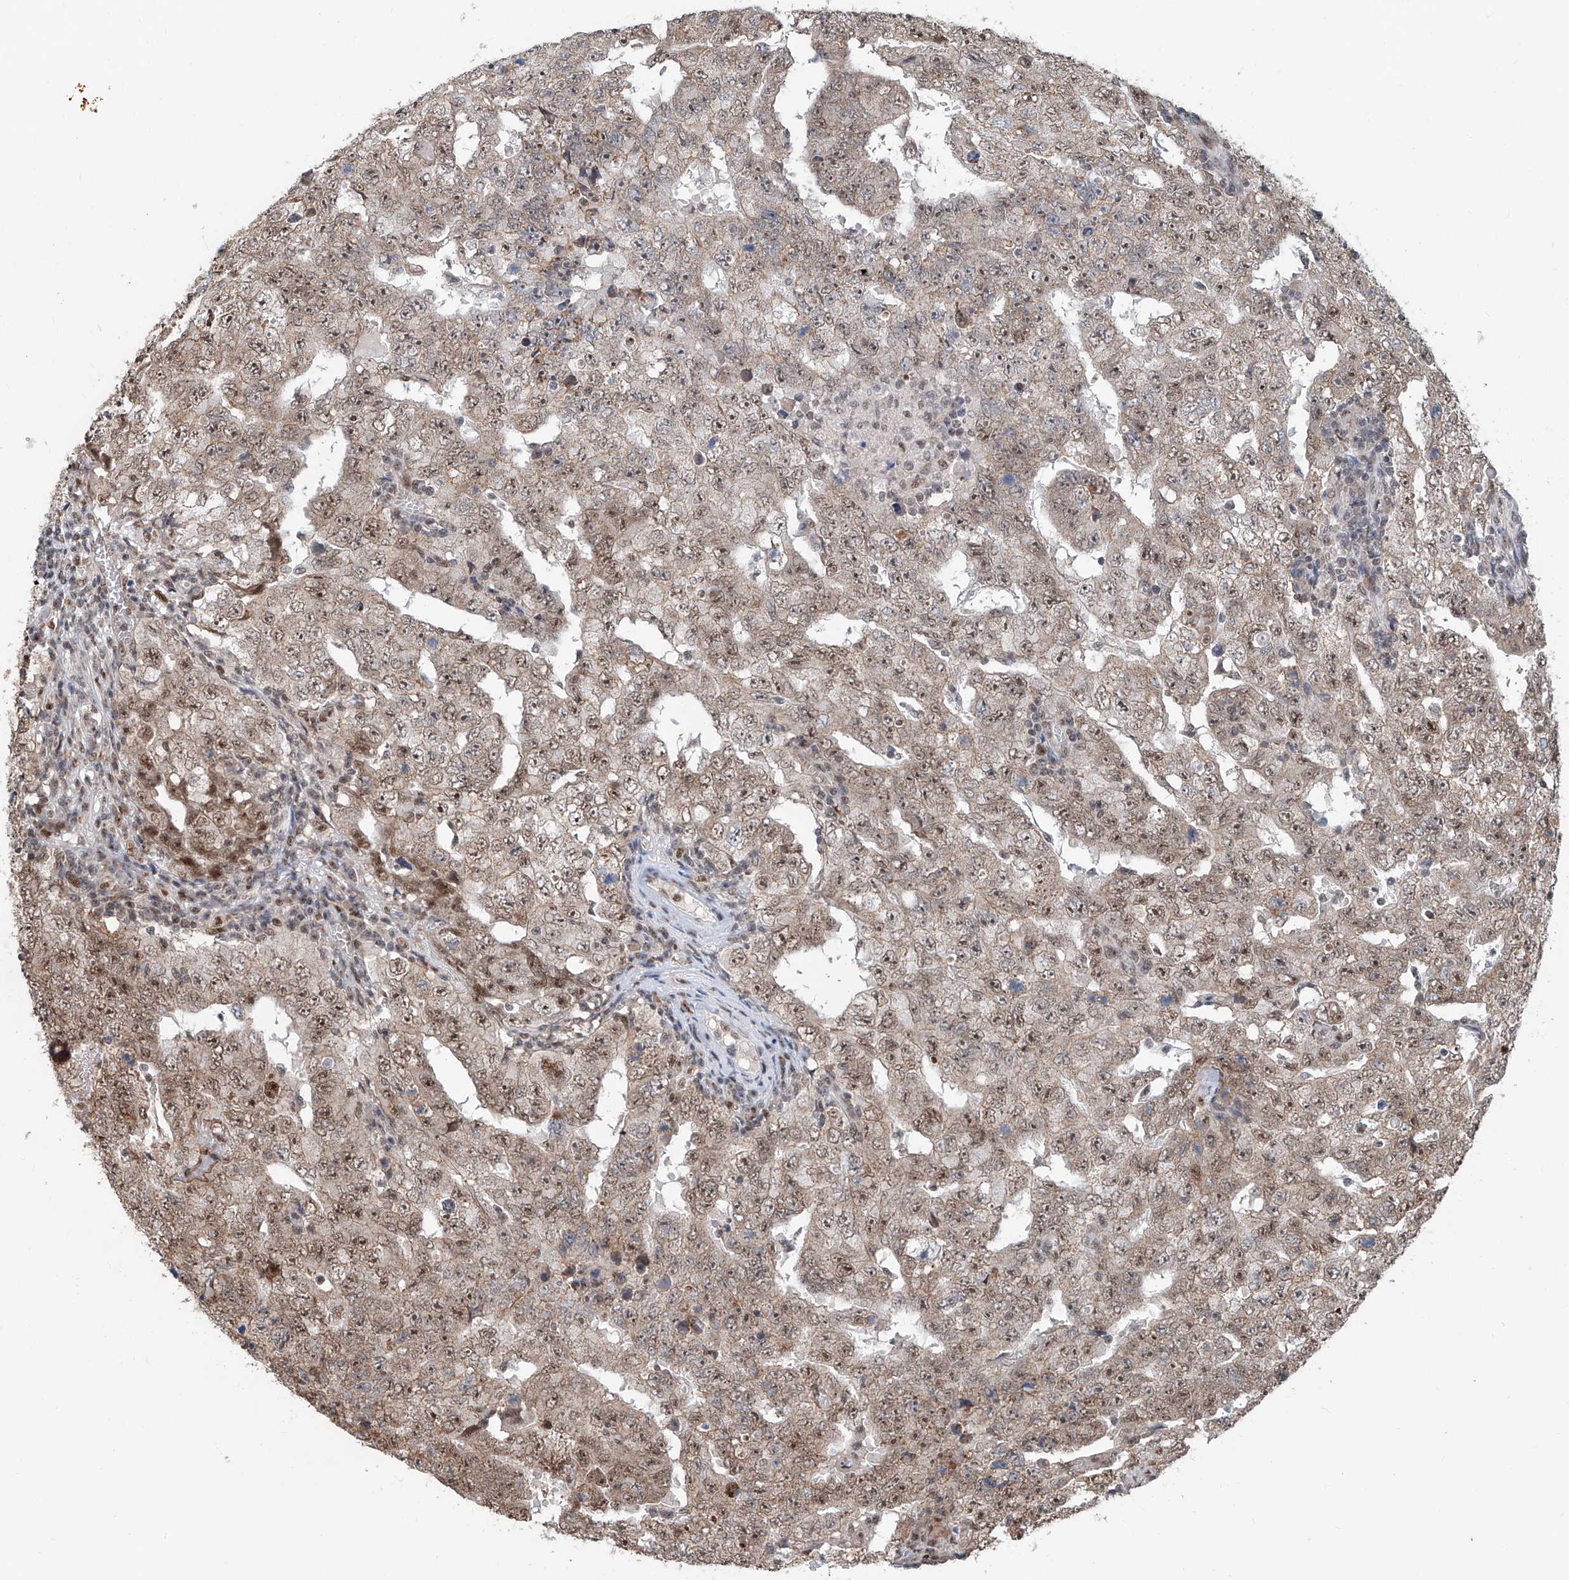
{"staining": {"intensity": "moderate", "quantity": ">75%", "location": "cytoplasmic/membranous,nuclear"}, "tissue": "testis cancer", "cell_type": "Tumor cells", "image_type": "cancer", "snomed": [{"axis": "morphology", "description": "Carcinoma, Embryonal, NOS"}, {"axis": "topography", "description": "Testis"}], "caption": "Embryonal carcinoma (testis) stained with immunohistochemistry reveals moderate cytoplasmic/membranous and nuclear positivity in about >75% of tumor cells.", "gene": "SDE2", "patient": {"sex": "male", "age": 26}}